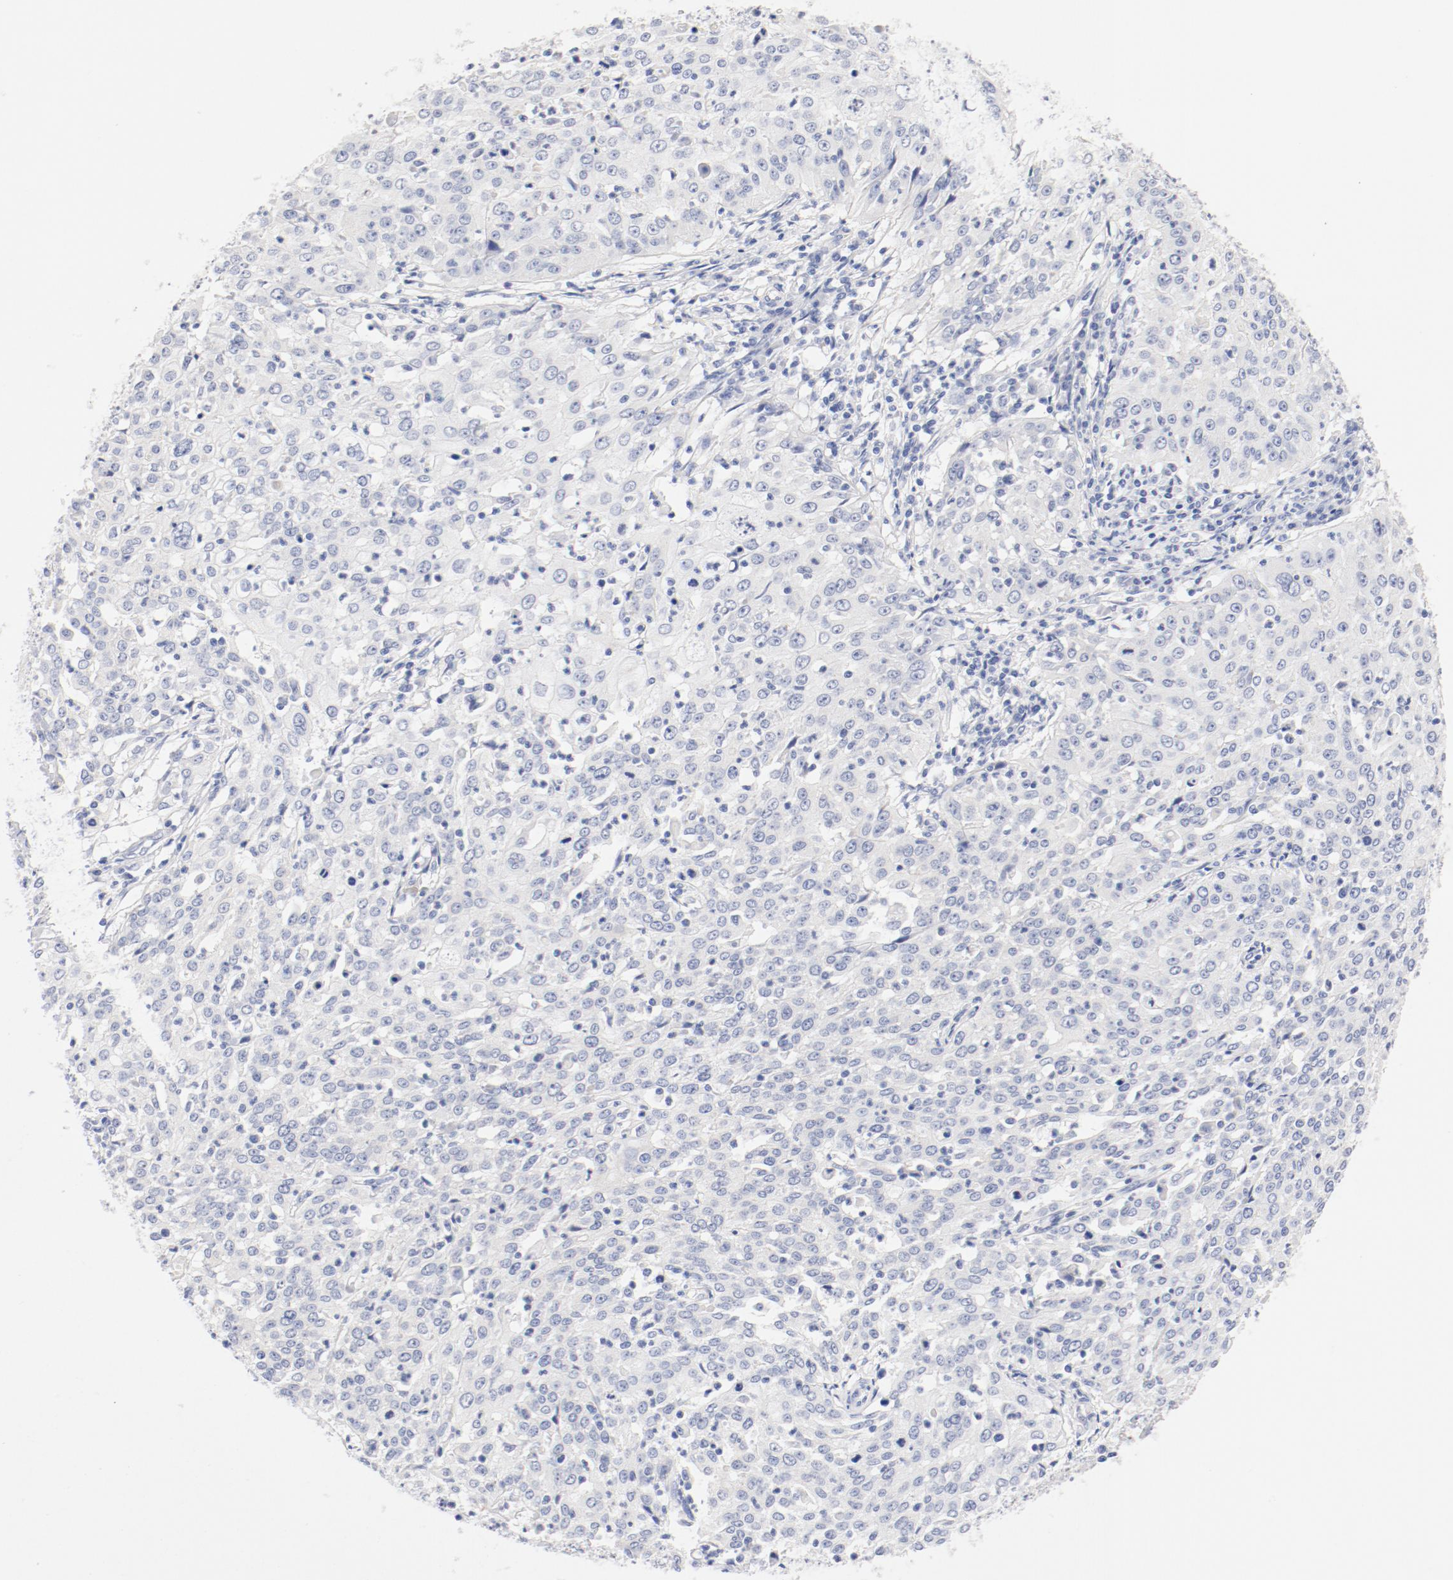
{"staining": {"intensity": "negative", "quantity": "none", "location": "none"}, "tissue": "cervical cancer", "cell_type": "Tumor cells", "image_type": "cancer", "snomed": [{"axis": "morphology", "description": "Squamous cell carcinoma, NOS"}, {"axis": "topography", "description": "Cervix"}], "caption": "Immunohistochemistry (IHC) photomicrograph of neoplastic tissue: human squamous cell carcinoma (cervical) stained with DAB exhibits no significant protein staining in tumor cells.", "gene": "HOMER1", "patient": {"sex": "female", "age": 39}}